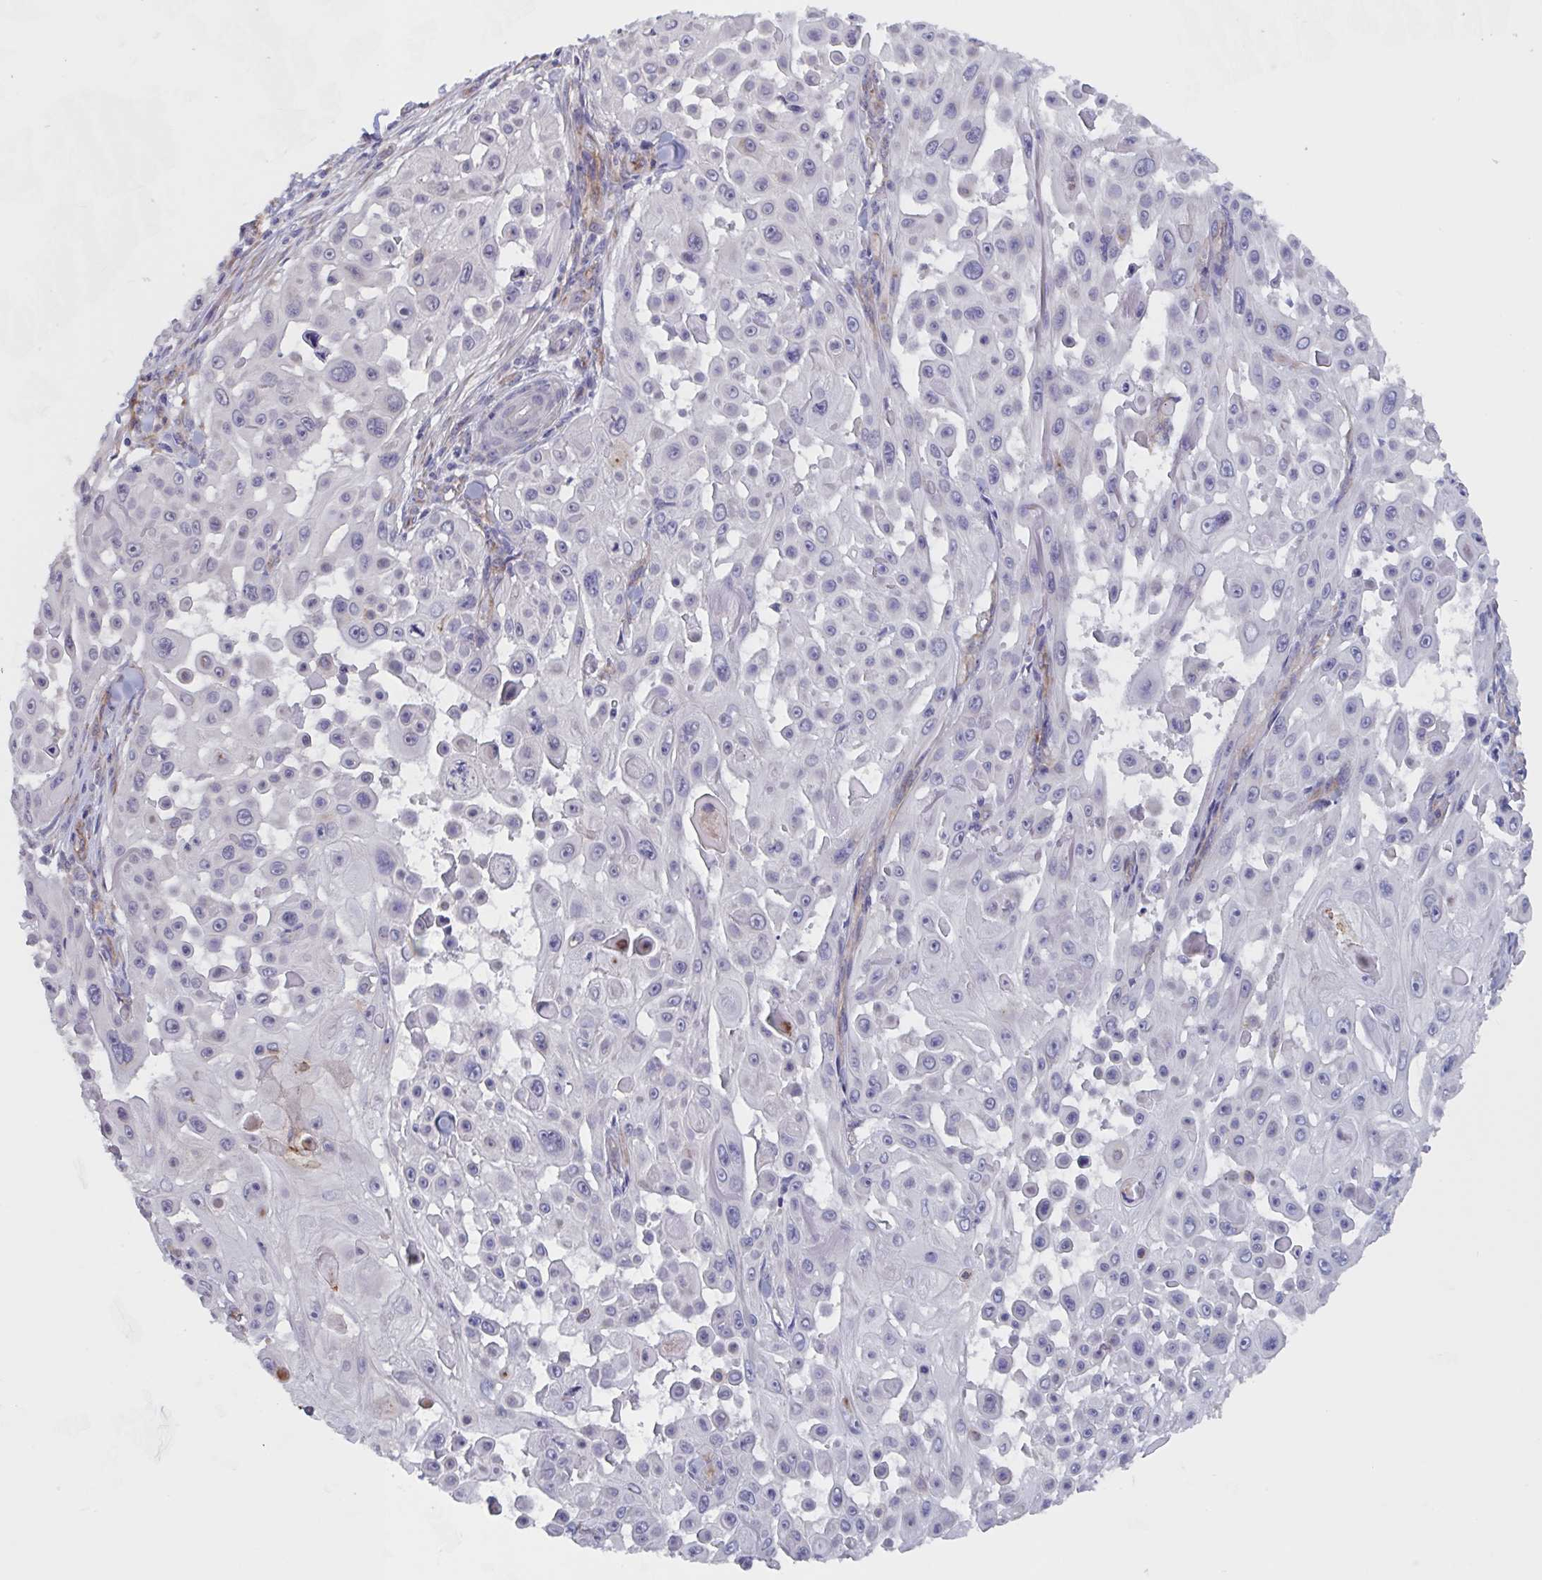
{"staining": {"intensity": "negative", "quantity": "none", "location": "none"}, "tissue": "skin cancer", "cell_type": "Tumor cells", "image_type": "cancer", "snomed": [{"axis": "morphology", "description": "Squamous cell carcinoma, NOS"}, {"axis": "topography", "description": "Skin"}], "caption": "The immunohistochemistry (IHC) micrograph has no significant expression in tumor cells of skin cancer (squamous cell carcinoma) tissue.", "gene": "ST14", "patient": {"sex": "male", "age": 91}}